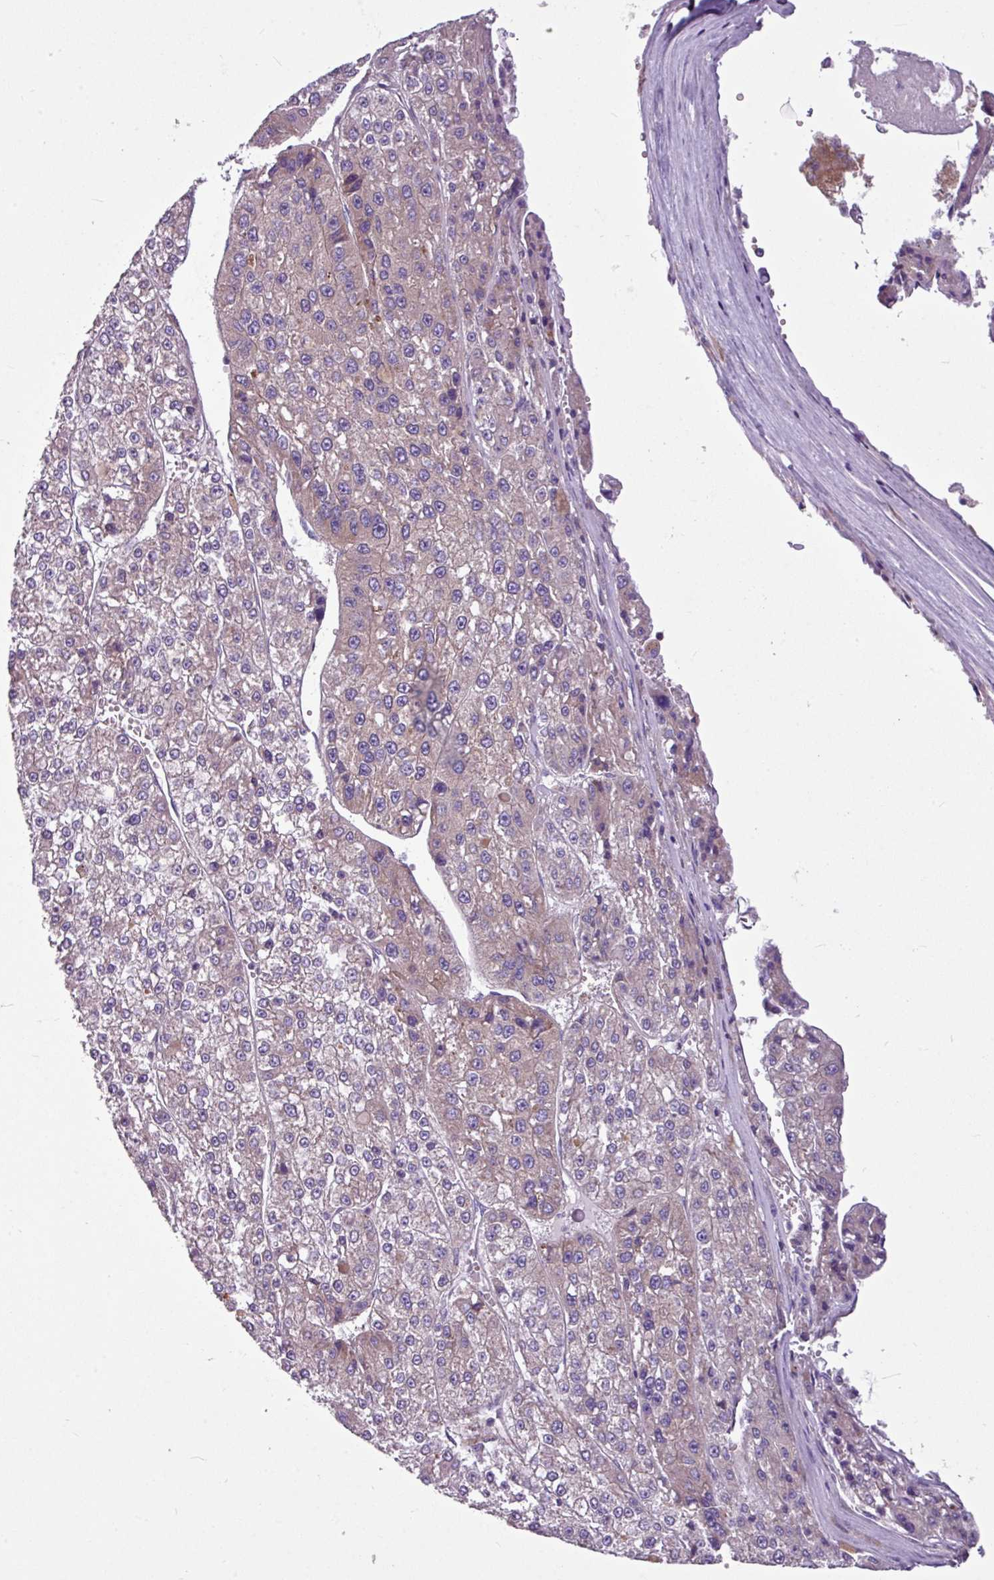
{"staining": {"intensity": "weak", "quantity": "<25%", "location": "cytoplasmic/membranous"}, "tissue": "liver cancer", "cell_type": "Tumor cells", "image_type": "cancer", "snomed": [{"axis": "morphology", "description": "Carcinoma, Hepatocellular, NOS"}, {"axis": "topography", "description": "Liver"}], "caption": "High power microscopy photomicrograph of an immunohistochemistry micrograph of liver hepatocellular carcinoma, revealing no significant expression in tumor cells.", "gene": "MROH2A", "patient": {"sex": "female", "age": 73}}